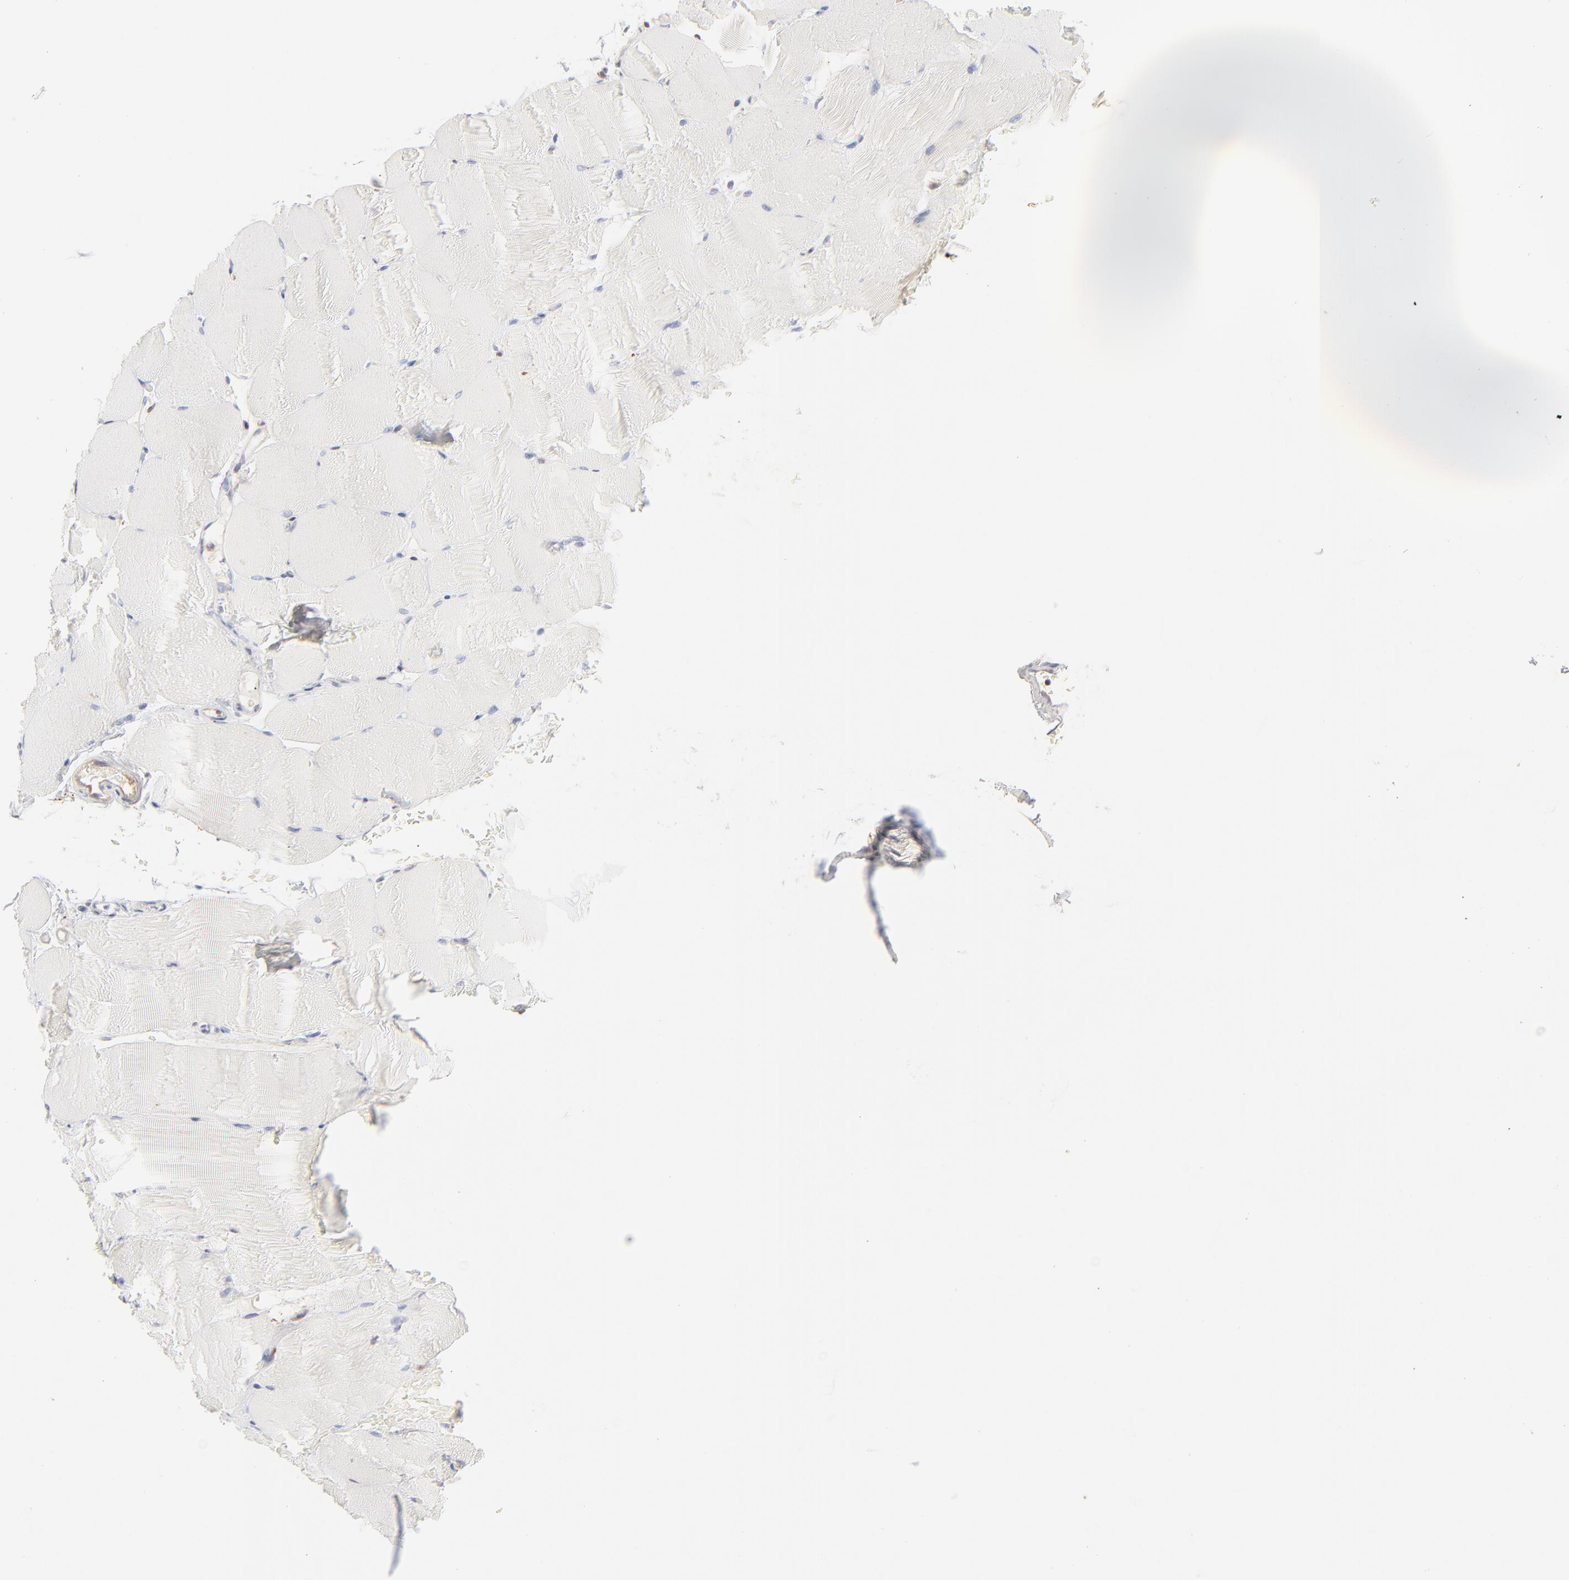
{"staining": {"intensity": "negative", "quantity": "none", "location": "none"}, "tissue": "skeletal muscle", "cell_type": "Myocytes", "image_type": "normal", "snomed": [{"axis": "morphology", "description": "Normal tissue, NOS"}, {"axis": "topography", "description": "Skeletal muscle"}, {"axis": "topography", "description": "Parathyroid gland"}], "caption": "Immunohistochemistry histopathology image of normal human skeletal muscle stained for a protein (brown), which shows no expression in myocytes.", "gene": "CDK6", "patient": {"sex": "female", "age": 37}}